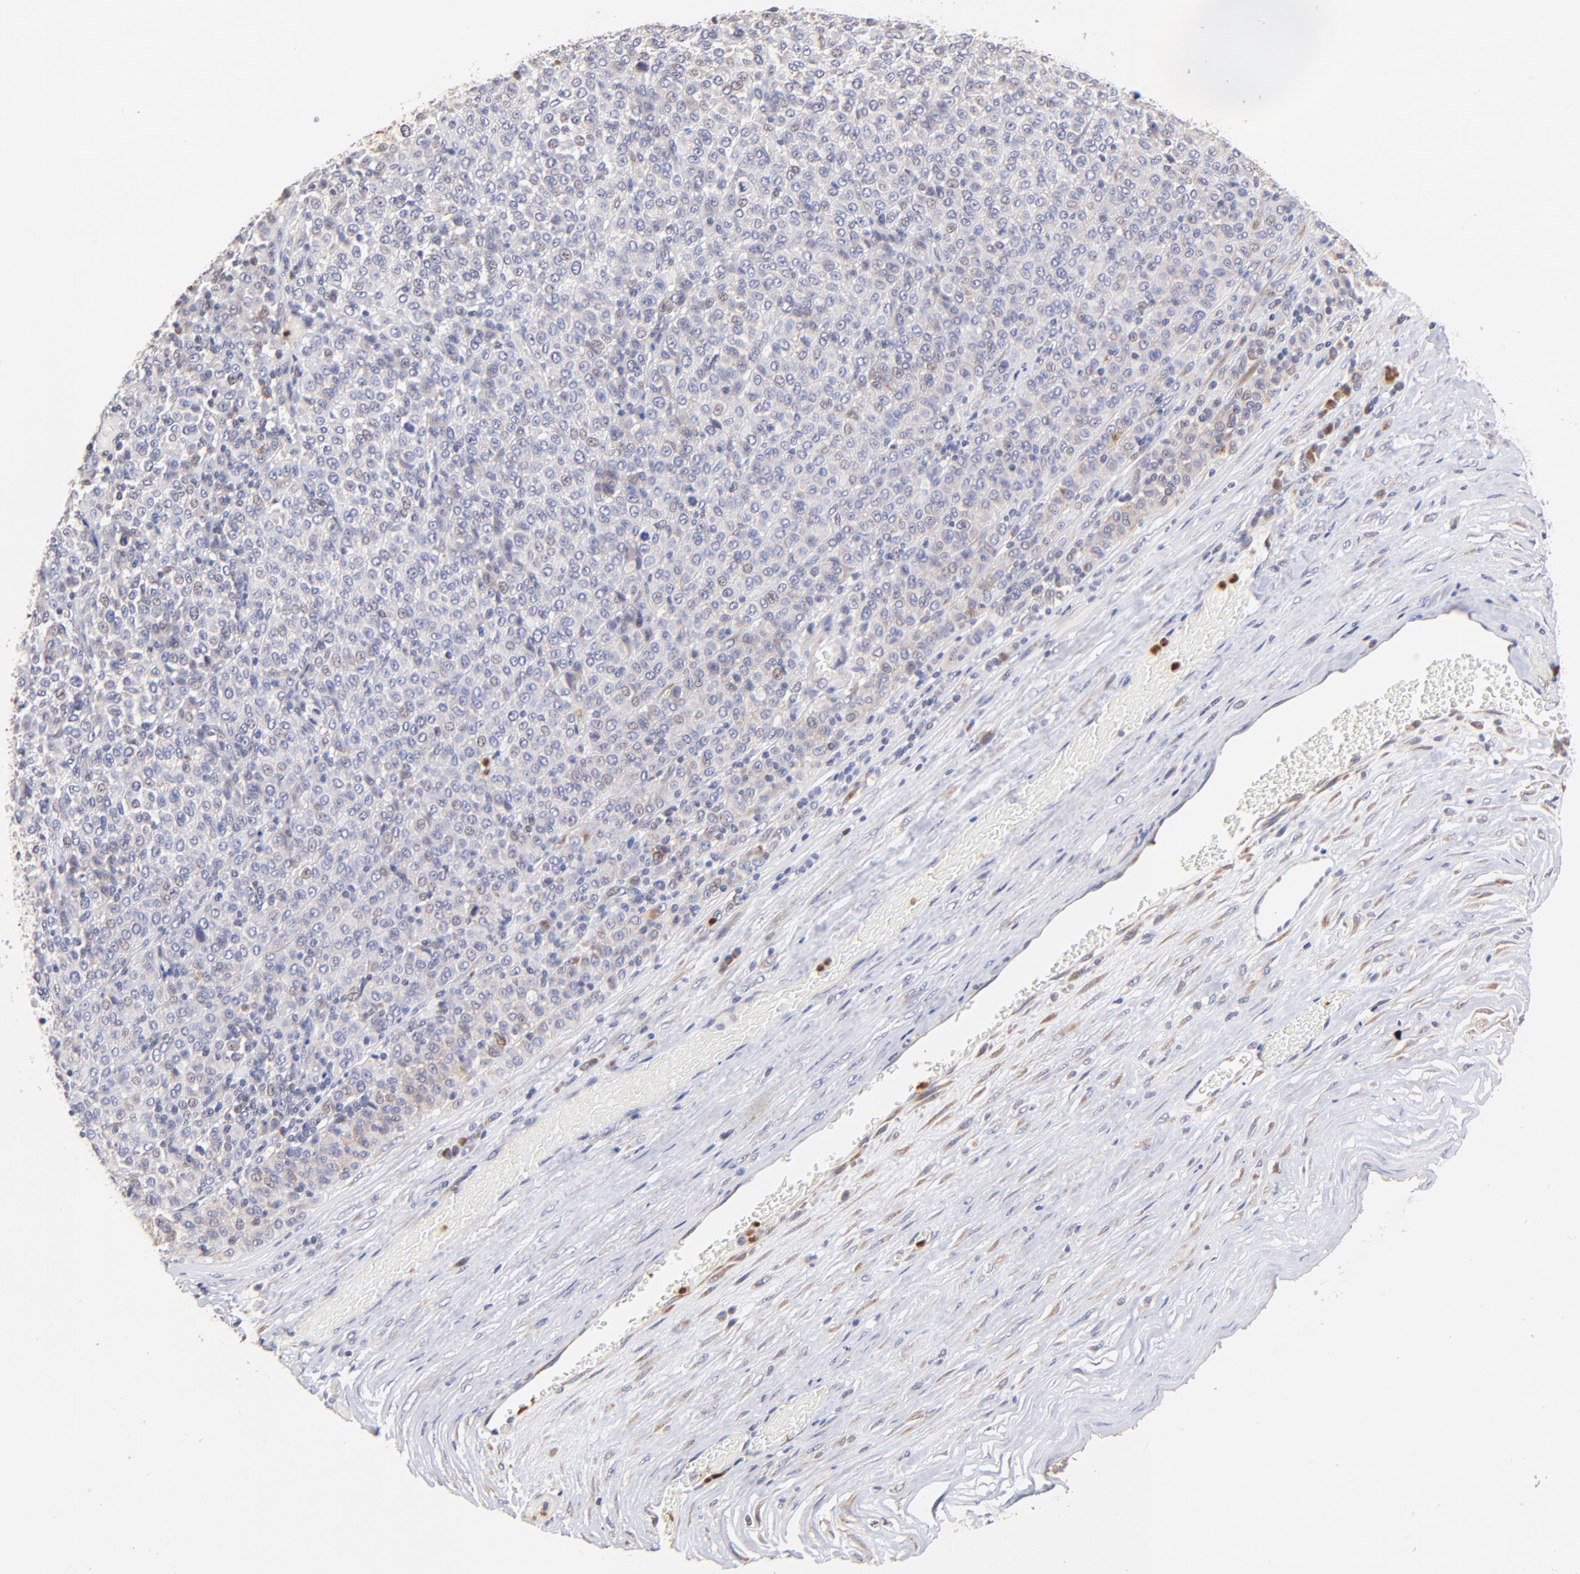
{"staining": {"intensity": "negative", "quantity": "none", "location": "none"}, "tissue": "melanoma", "cell_type": "Tumor cells", "image_type": "cancer", "snomed": [{"axis": "morphology", "description": "Malignant melanoma, Metastatic site"}, {"axis": "topography", "description": "Pancreas"}], "caption": "A high-resolution image shows immunohistochemistry (IHC) staining of malignant melanoma (metastatic site), which displays no significant expression in tumor cells.", "gene": "BBOF1", "patient": {"sex": "female", "age": 30}}